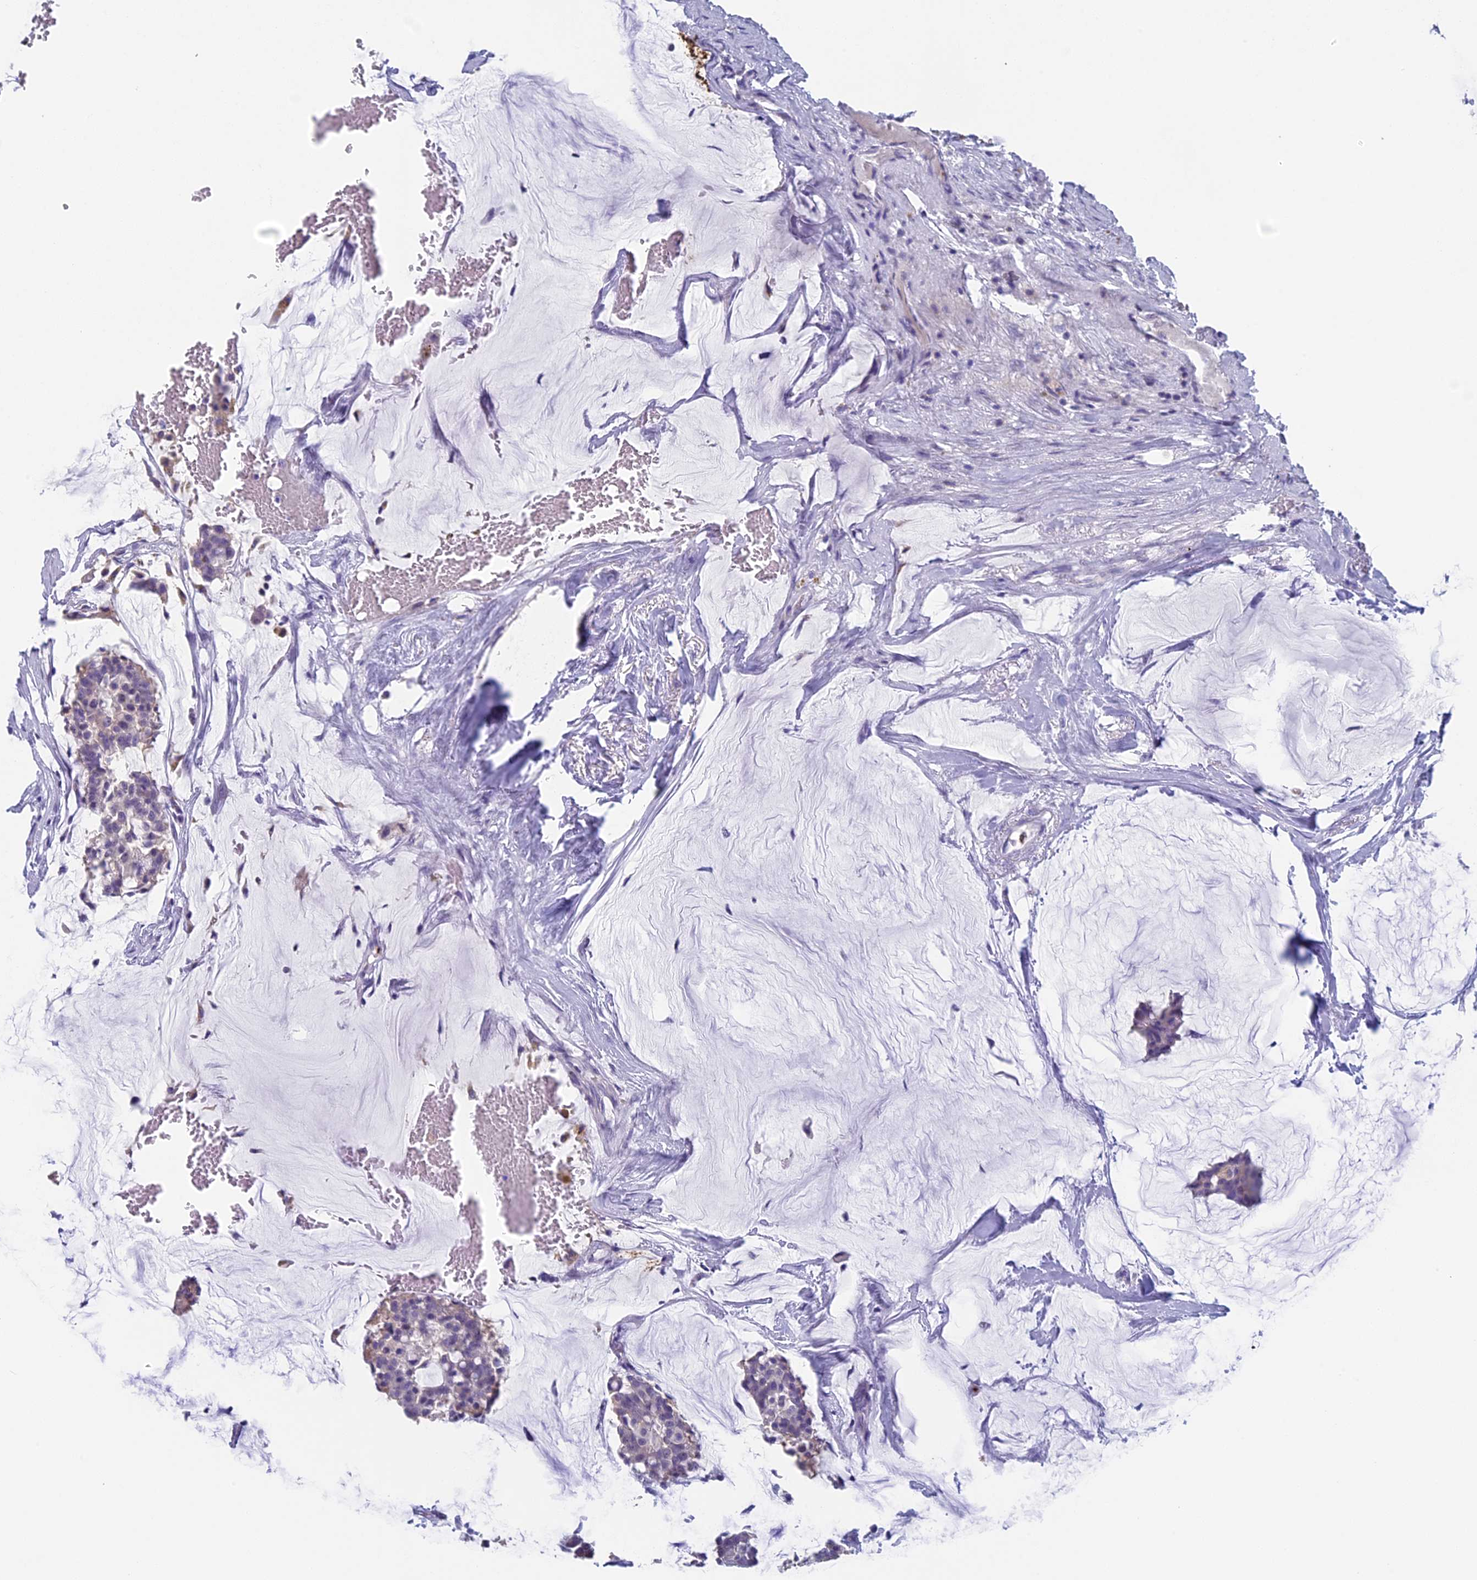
{"staining": {"intensity": "negative", "quantity": "none", "location": "none"}, "tissue": "breast cancer", "cell_type": "Tumor cells", "image_type": "cancer", "snomed": [{"axis": "morphology", "description": "Duct carcinoma"}, {"axis": "topography", "description": "Breast"}], "caption": "There is no significant staining in tumor cells of breast cancer.", "gene": "AIFM2", "patient": {"sex": "female", "age": 93}}